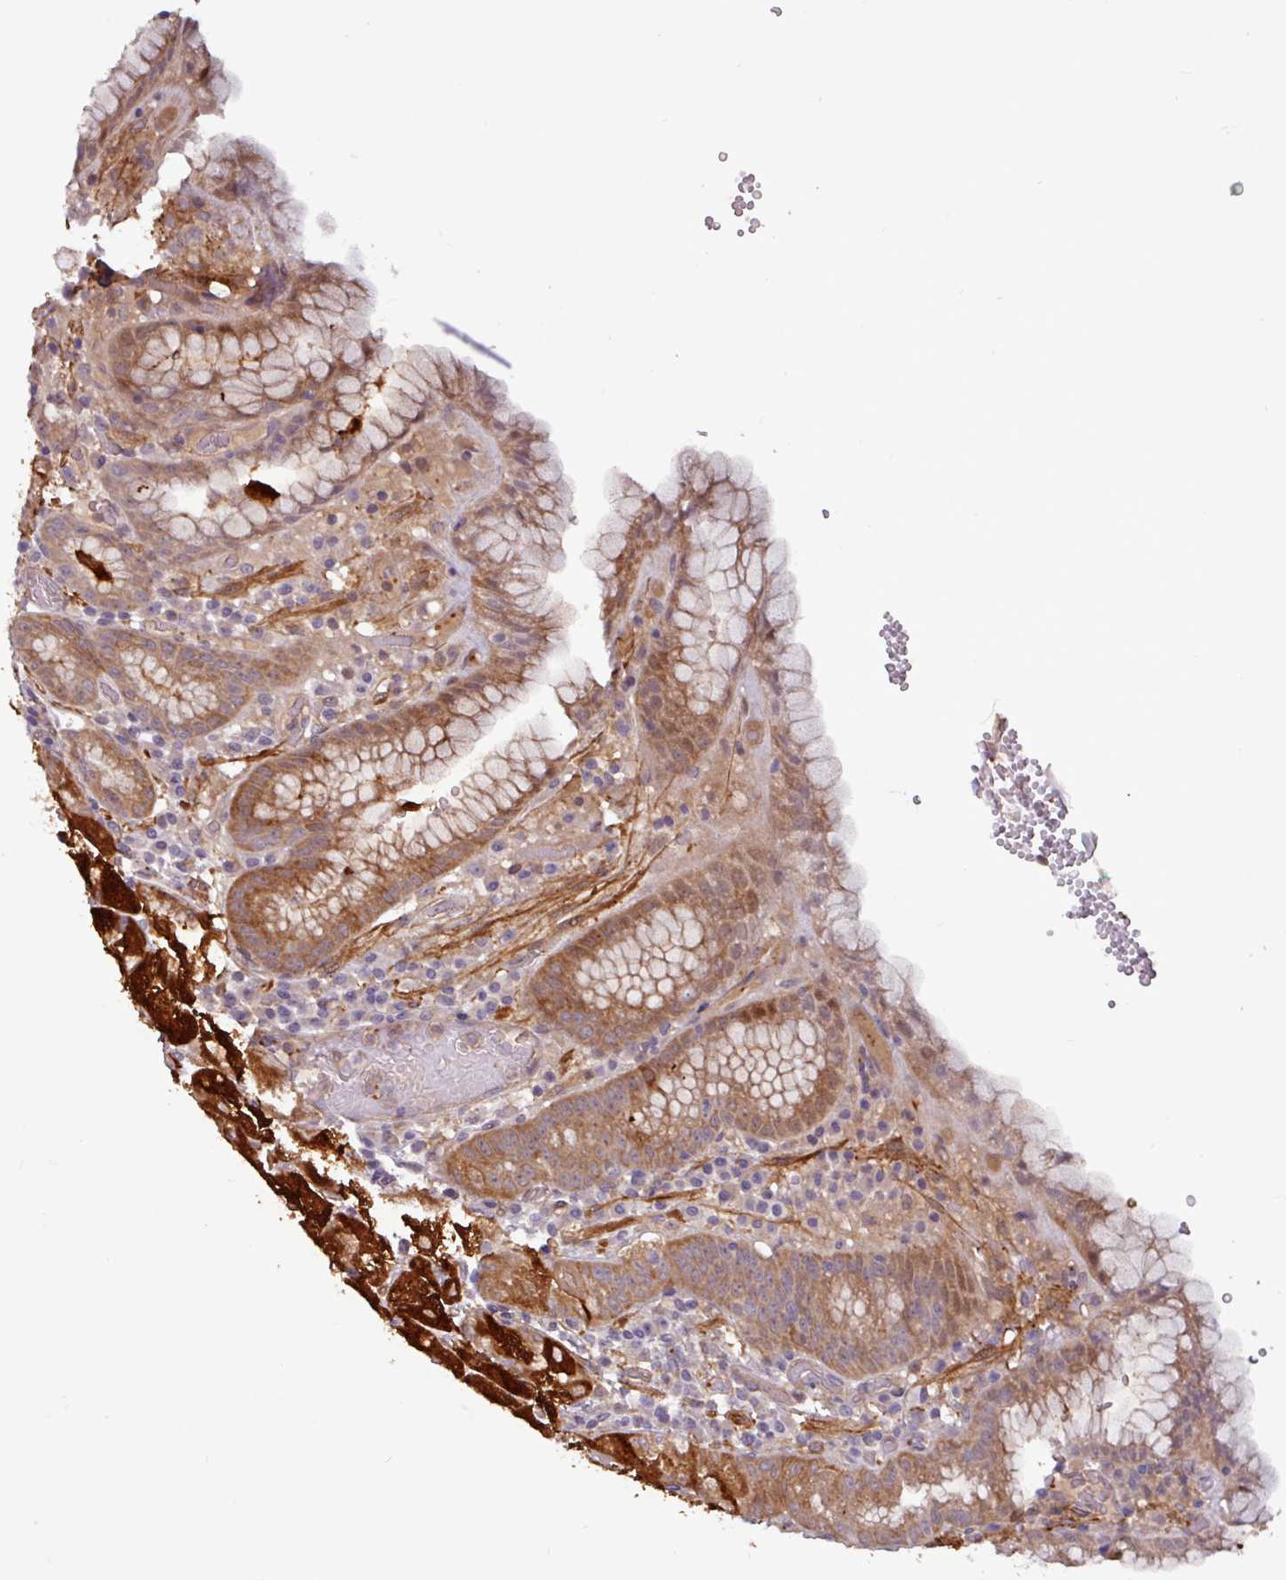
{"staining": {"intensity": "strong", "quantity": "25%-75%", "location": "cytoplasmic/membranous"}, "tissue": "stomach", "cell_type": "Glandular cells", "image_type": "normal", "snomed": [{"axis": "morphology", "description": "Normal tissue, NOS"}, {"axis": "topography", "description": "Stomach, upper"}], "caption": "Immunohistochemistry histopathology image of unremarkable human stomach stained for a protein (brown), which demonstrates high levels of strong cytoplasmic/membranous positivity in about 25%-75% of glandular cells.", "gene": "PCED1A", "patient": {"sex": "male", "age": 52}}